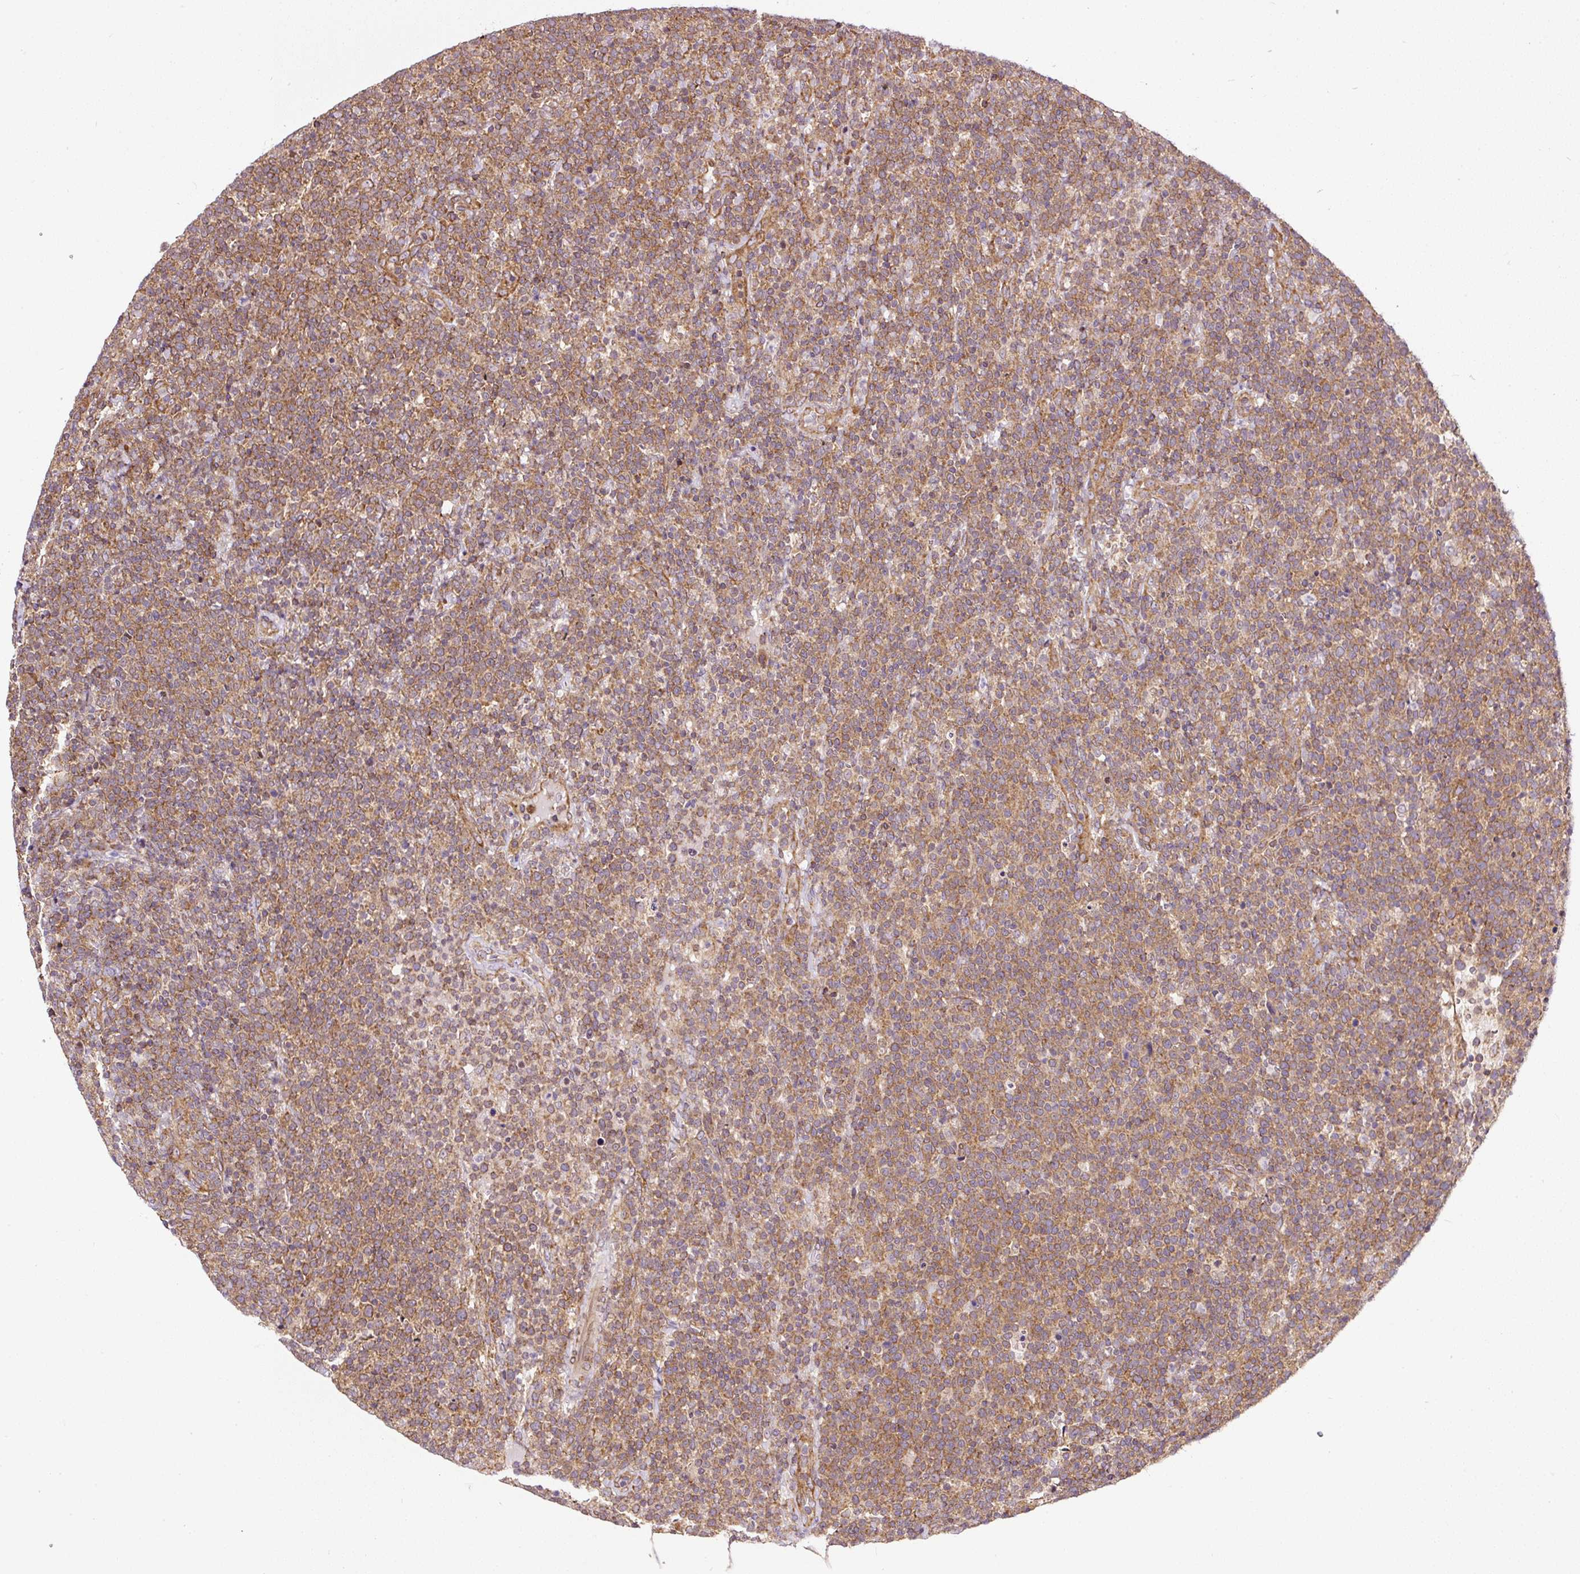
{"staining": {"intensity": "moderate", "quantity": ">75%", "location": "cytoplasmic/membranous"}, "tissue": "lymphoma", "cell_type": "Tumor cells", "image_type": "cancer", "snomed": [{"axis": "morphology", "description": "Malignant lymphoma, non-Hodgkin's type, High grade"}, {"axis": "topography", "description": "Lymph node"}], "caption": "This is an image of immunohistochemistry staining of lymphoma, which shows moderate staining in the cytoplasmic/membranous of tumor cells.", "gene": "KDM4E", "patient": {"sex": "male", "age": 61}}